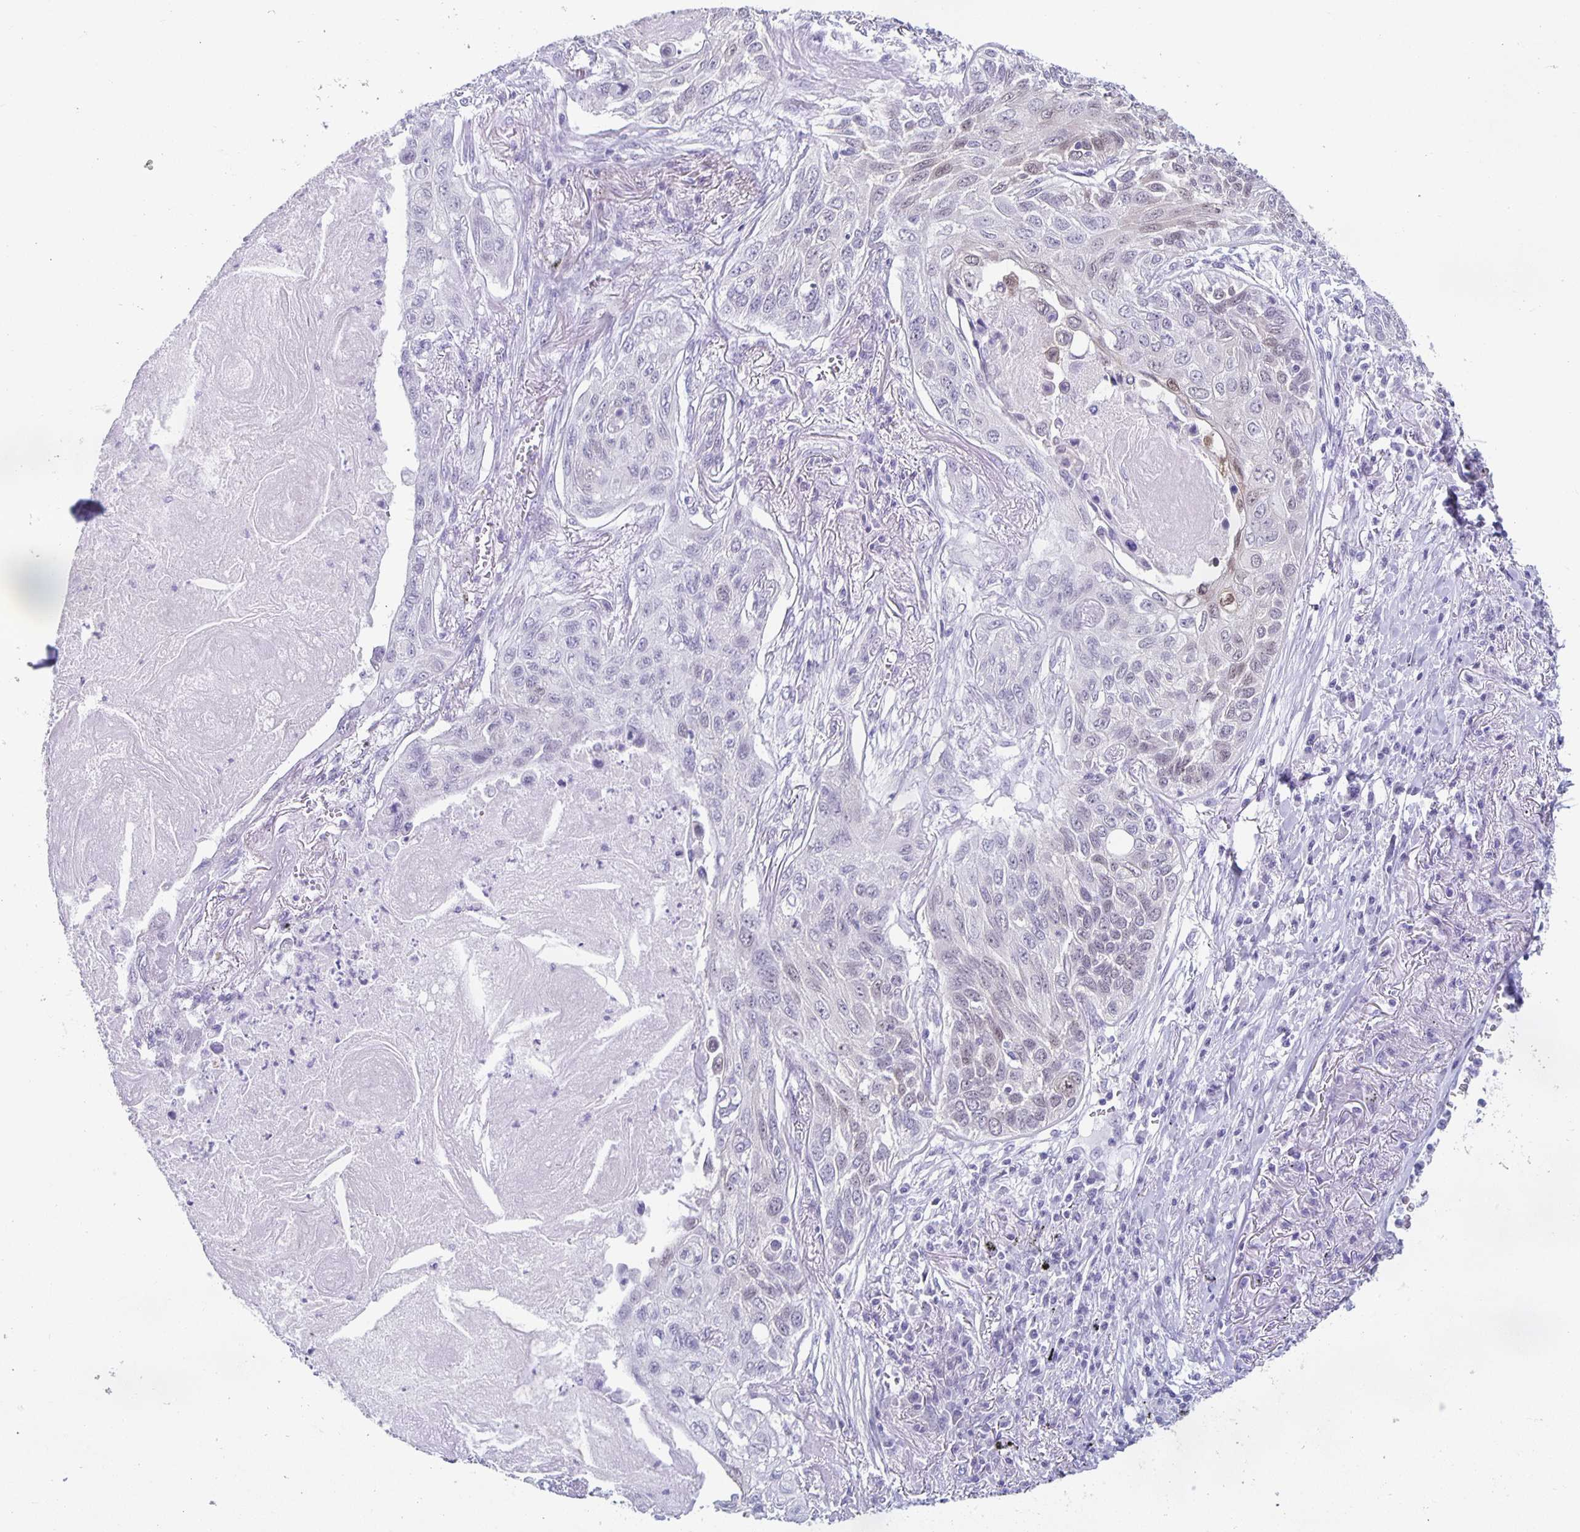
{"staining": {"intensity": "negative", "quantity": "none", "location": "none"}, "tissue": "lung cancer", "cell_type": "Tumor cells", "image_type": "cancer", "snomed": [{"axis": "morphology", "description": "Squamous cell carcinoma, NOS"}, {"axis": "topography", "description": "Lung"}], "caption": "Immunohistochemistry (IHC) photomicrograph of human lung cancer stained for a protein (brown), which reveals no expression in tumor cells.", "gene": "TPPP", "patient": {"sex": "male", "age": 75}}